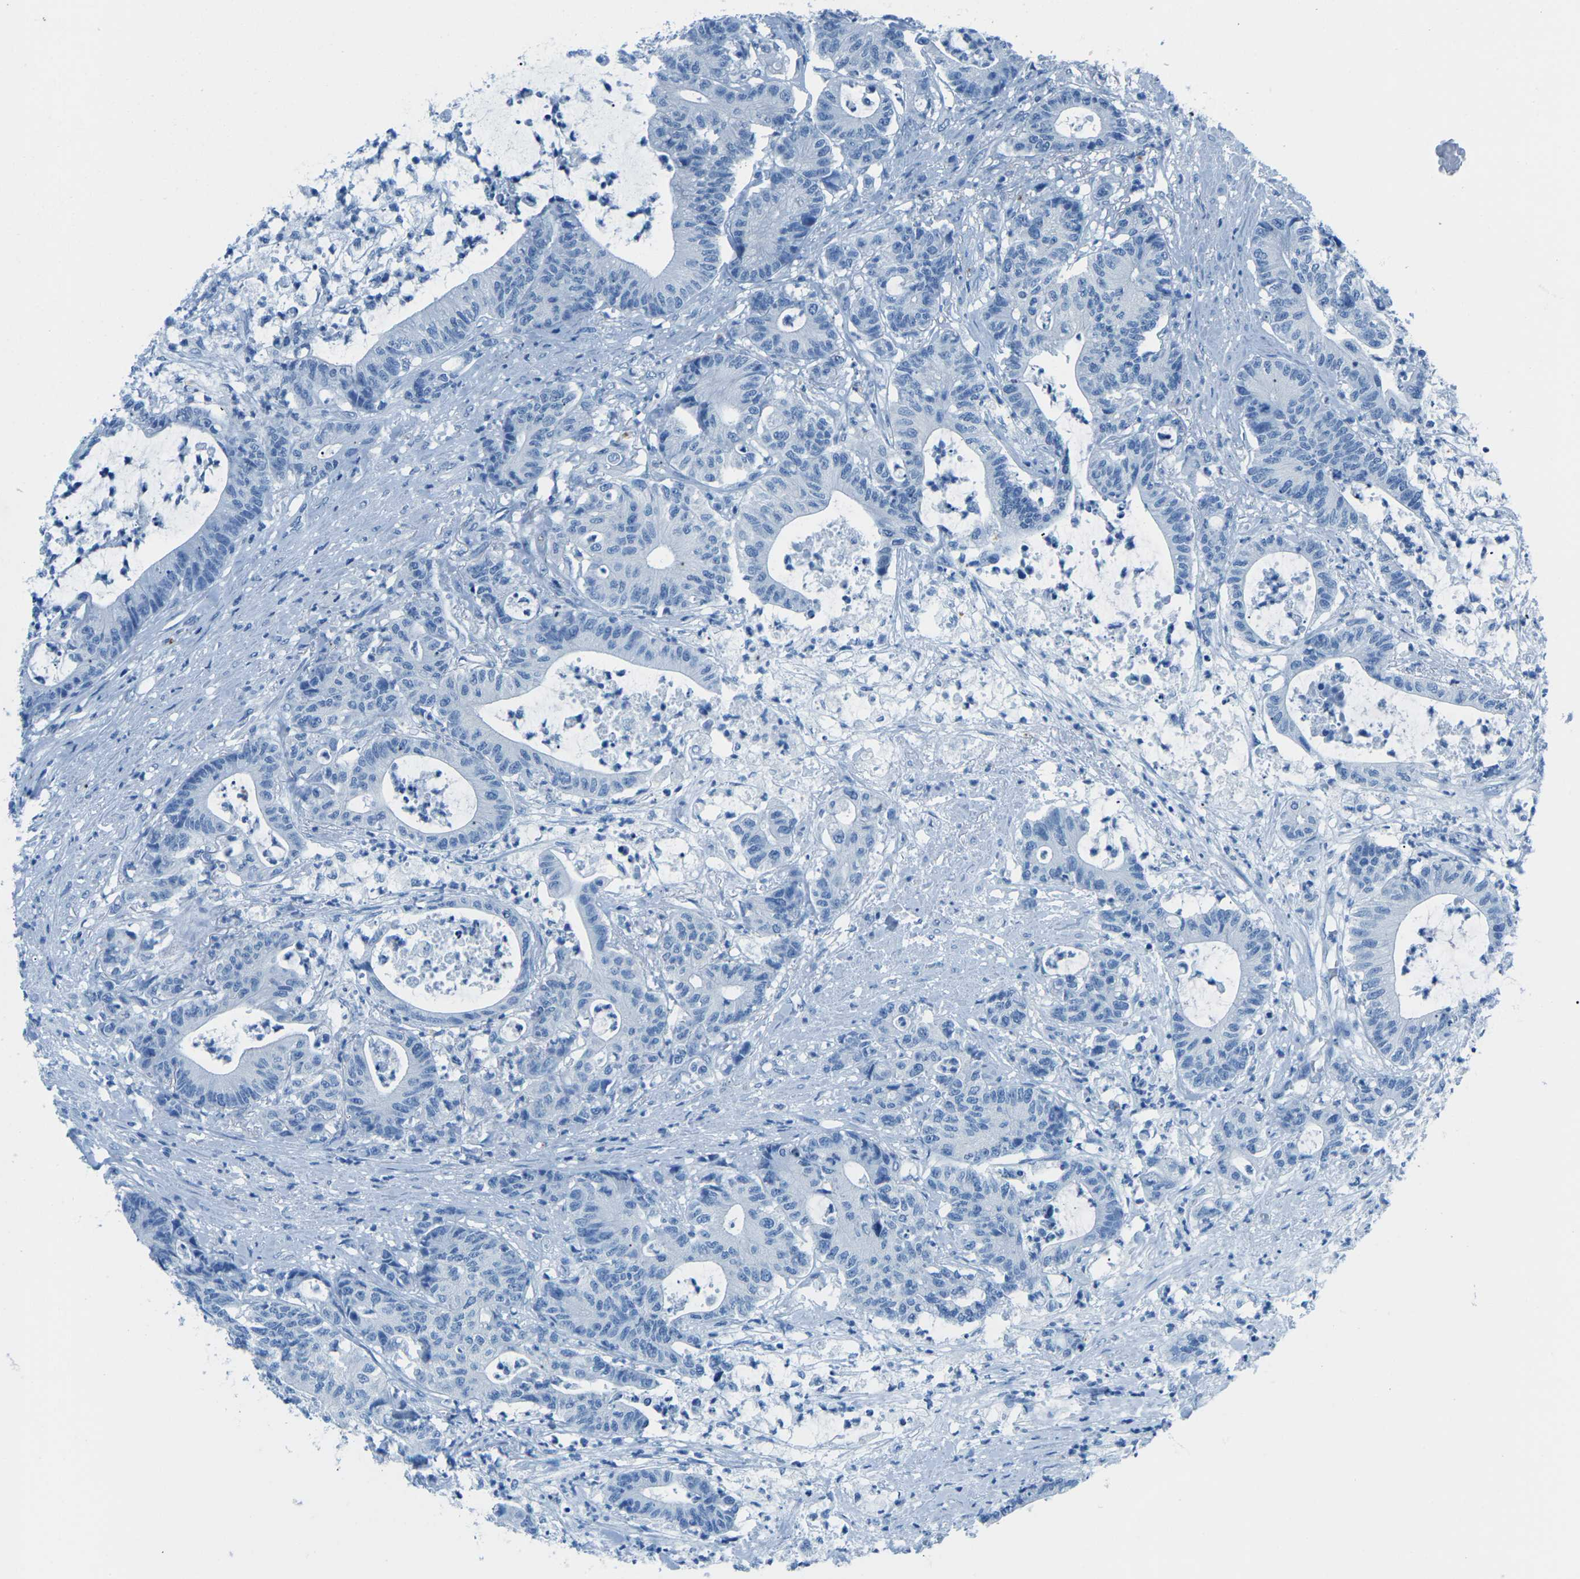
{"staining": {"intensity": "negative", "quantity": "none", "location": "none"}, "tissue": "colorectal cancer", "cell_type": "Tumor cells", "image_type": "cancer", "snomed": [{"axis": "morphology", "description": "Adenocarcinoma, NOS"}, {"axis": "topography", "description": "Colon"}], "caption": "This is an IHC photomicrograph of colorectal adenocarcinoma. There is no expression in tumor cells.", "gene": "MYH8", "patient": {"sex": "female", "age": 84}}